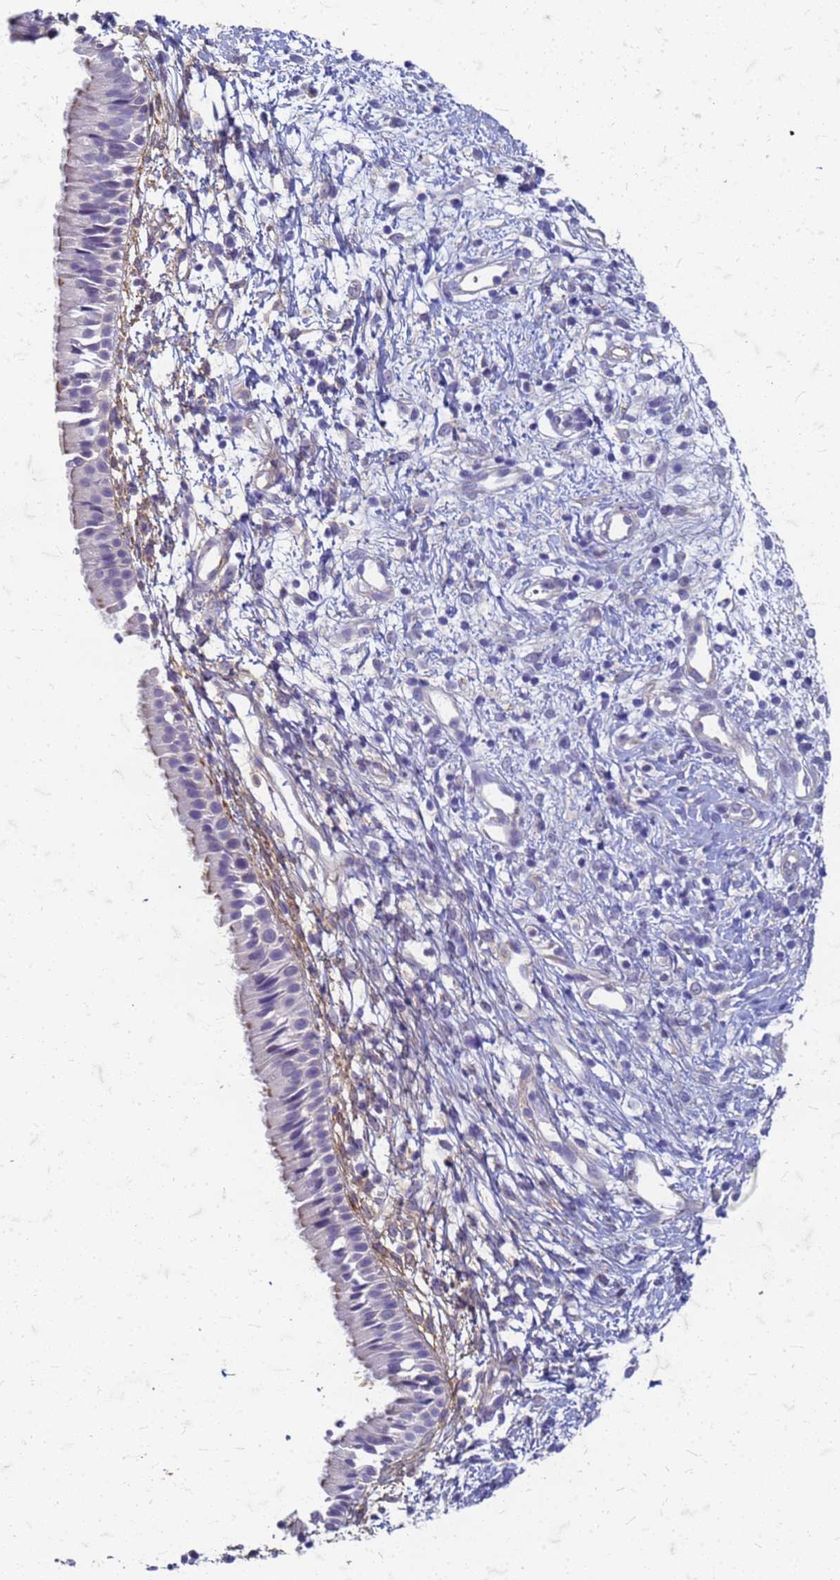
{"staining": {"intensity": "negative", "quantity": "none", "location": "none"}, "tissue": "nasopharynx", "cell_type": "Respiratory epithelial cells", "image_type": "normal", "snomed": [{"axis": "morphology", "description": "Normal tissue, NOS"}, {"axis": "topography", "description": "Nasopharynx"}], "caption": "This is an immunohistochemistry (IHC) image of benign nasopharynx. There is no expression in respiratory epithelial cells.", "gene": "TRIM64B", "patient": {"sex": "male", "age": 22}}